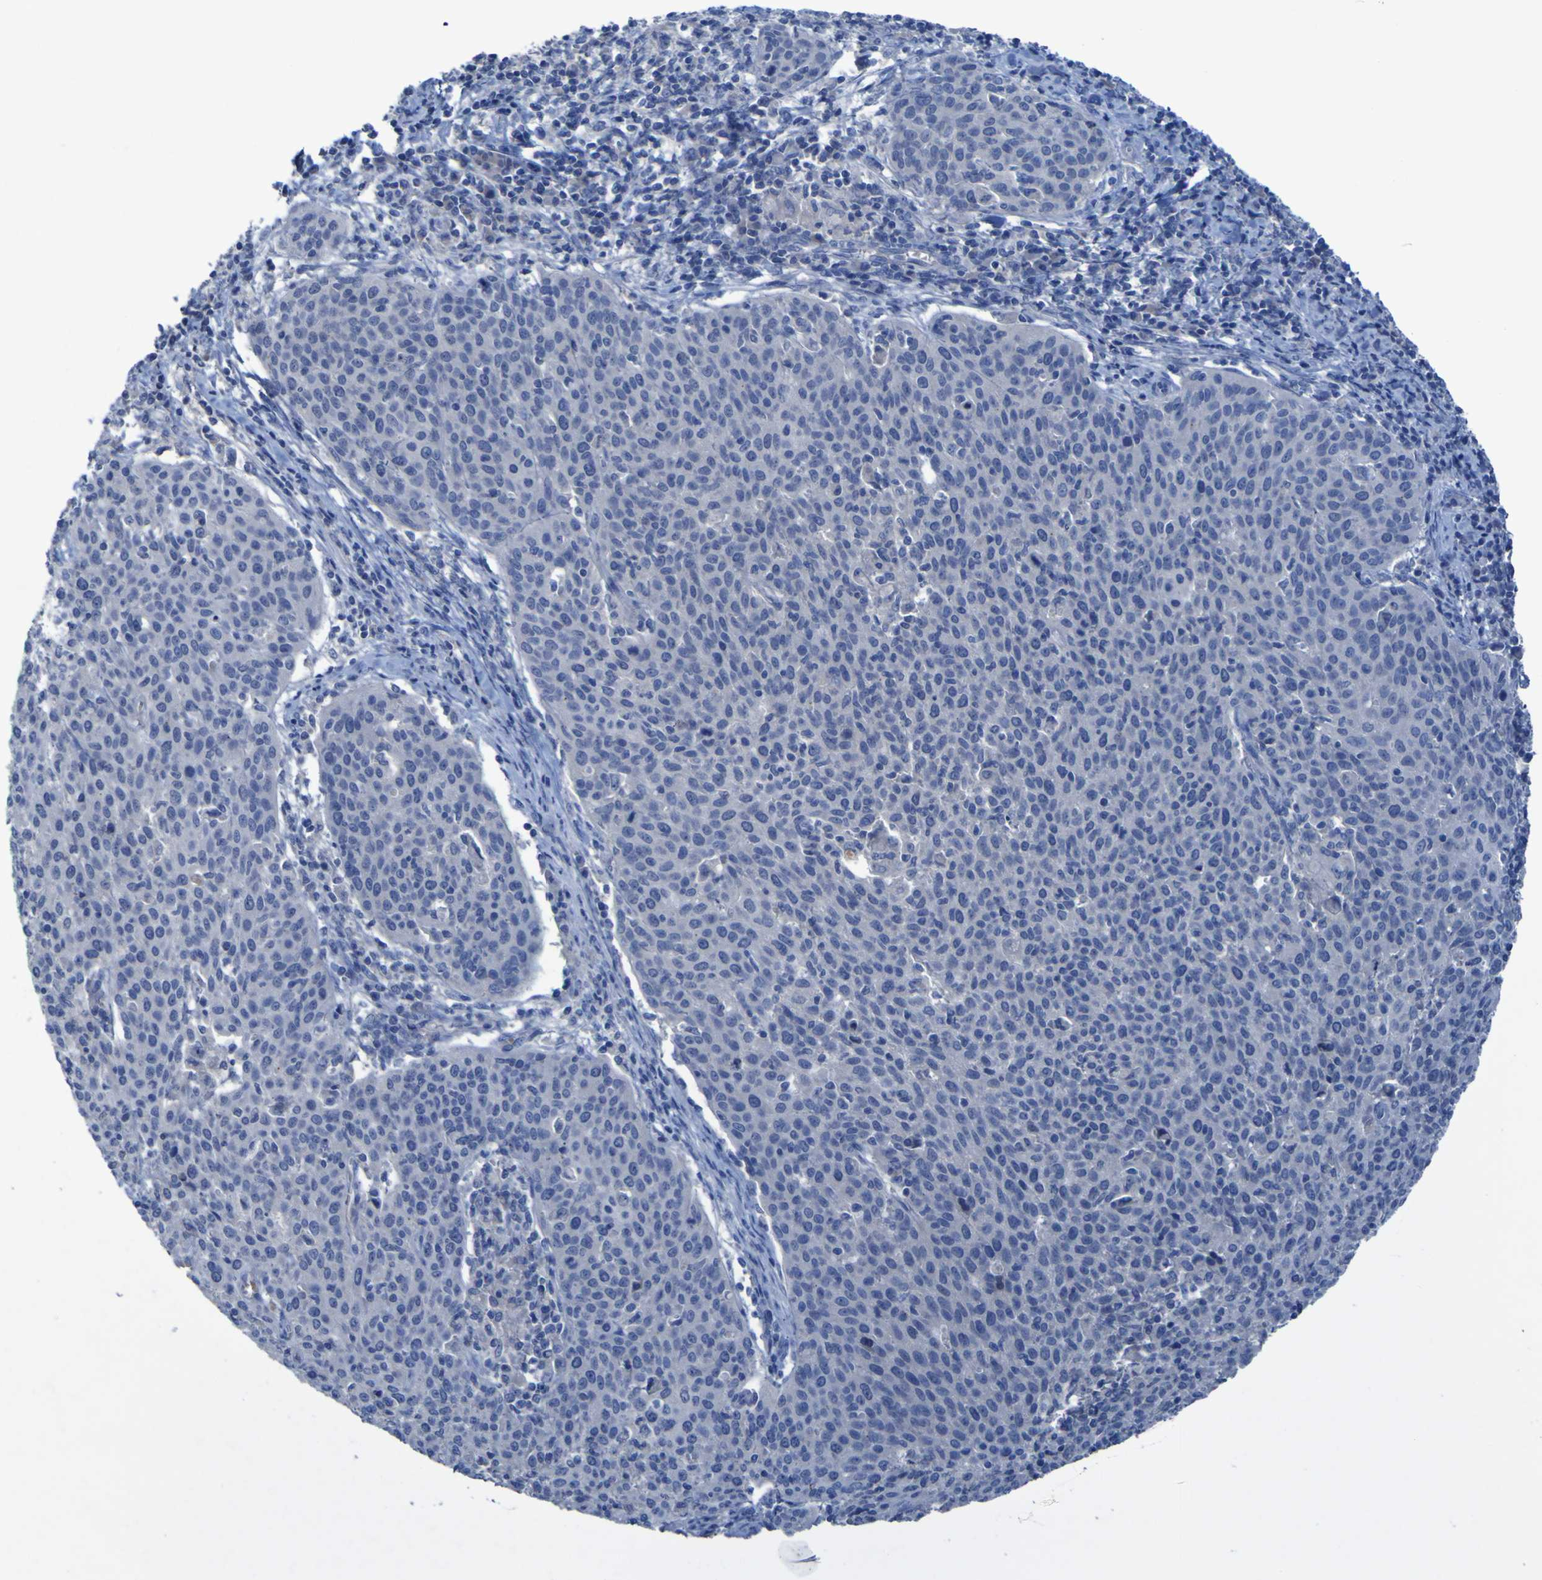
{"staining": {"intensity": "negative", "quantity": "none", "location": "none"}, "tissue": "cervical cancer", "cell_type": "Tumor cells", "image_type": "cancer", "snomed": [{"axis": "morphology", "description": "Squamous cell carcinoma, NOS"}, {"axis": "topography", "description": "Cervix"}], "caption": "This histopathology image is of squamous cell carcinoma (cervical) stained with immunohistochemistry to label a protein in brown with the nuclei are counter-stained blue. There is no positivity in tumor cells.", "gene": "SGK2", "patient": {"sex": "female", "age": 38}}